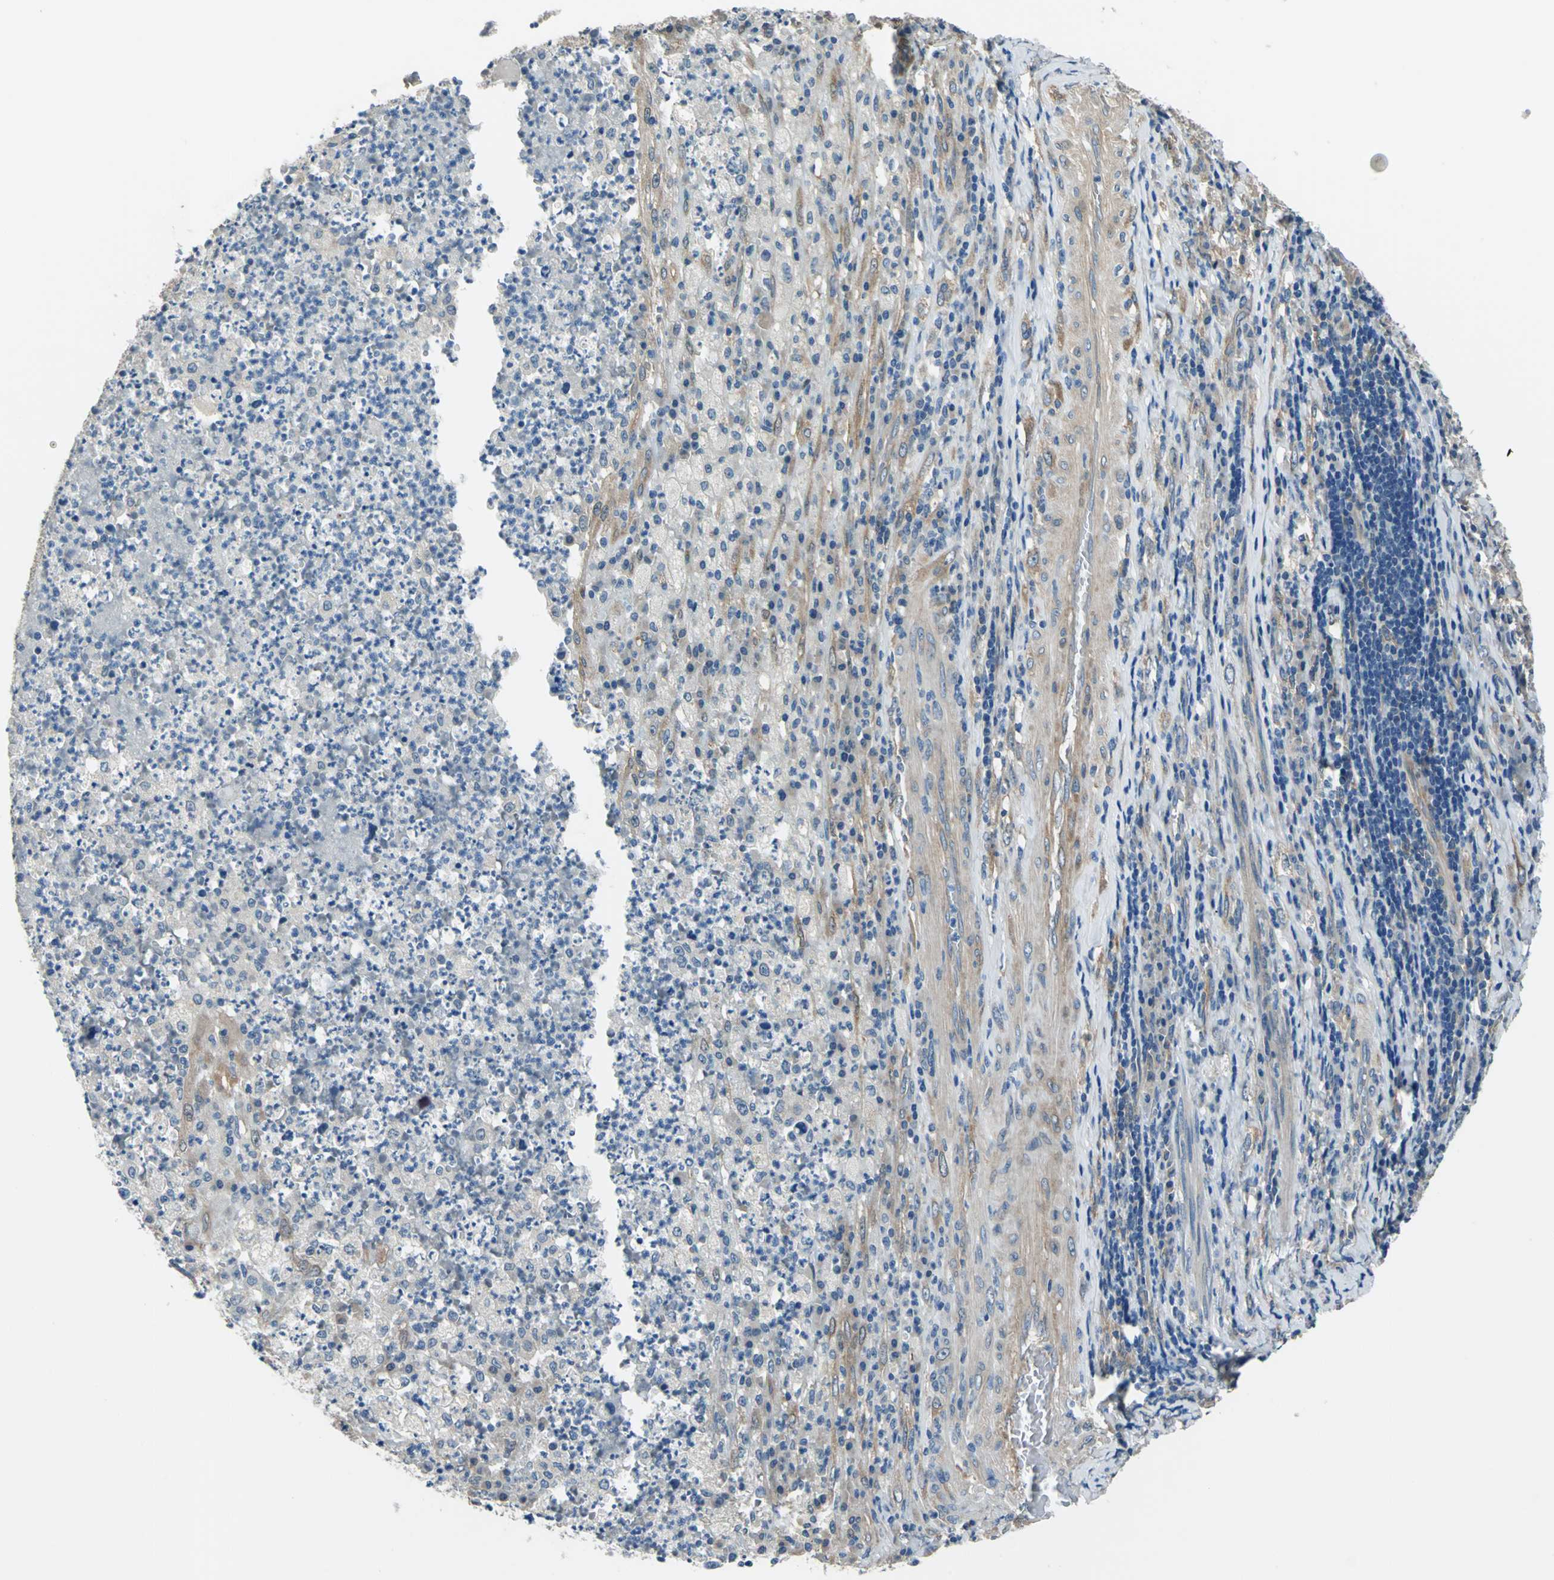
{"staining": {"intensity": "weak", "quantity": "25%-75%", "location": "cytoplasmic/membranous"}, "tissue": "testis cancer", "cell_type": "Tumor cells", "image_type": "cancer", "snomed": [{"axis": "morphology", "description": "Necrosis, NOS"}, {"axis": "morphology", "description": "Carcinoma, Embryonal, NOS"}, {"axis": "topography", "description": "Testis"}], "caption": "The micrograph shows staining of embryonal carcinoma (testis), revealing weak cytoplasmic/membranous protein expression (brown color) within tumor cells.", "gene": "CDC42EP1", "patient": {"sex": "male", "age": 19}}